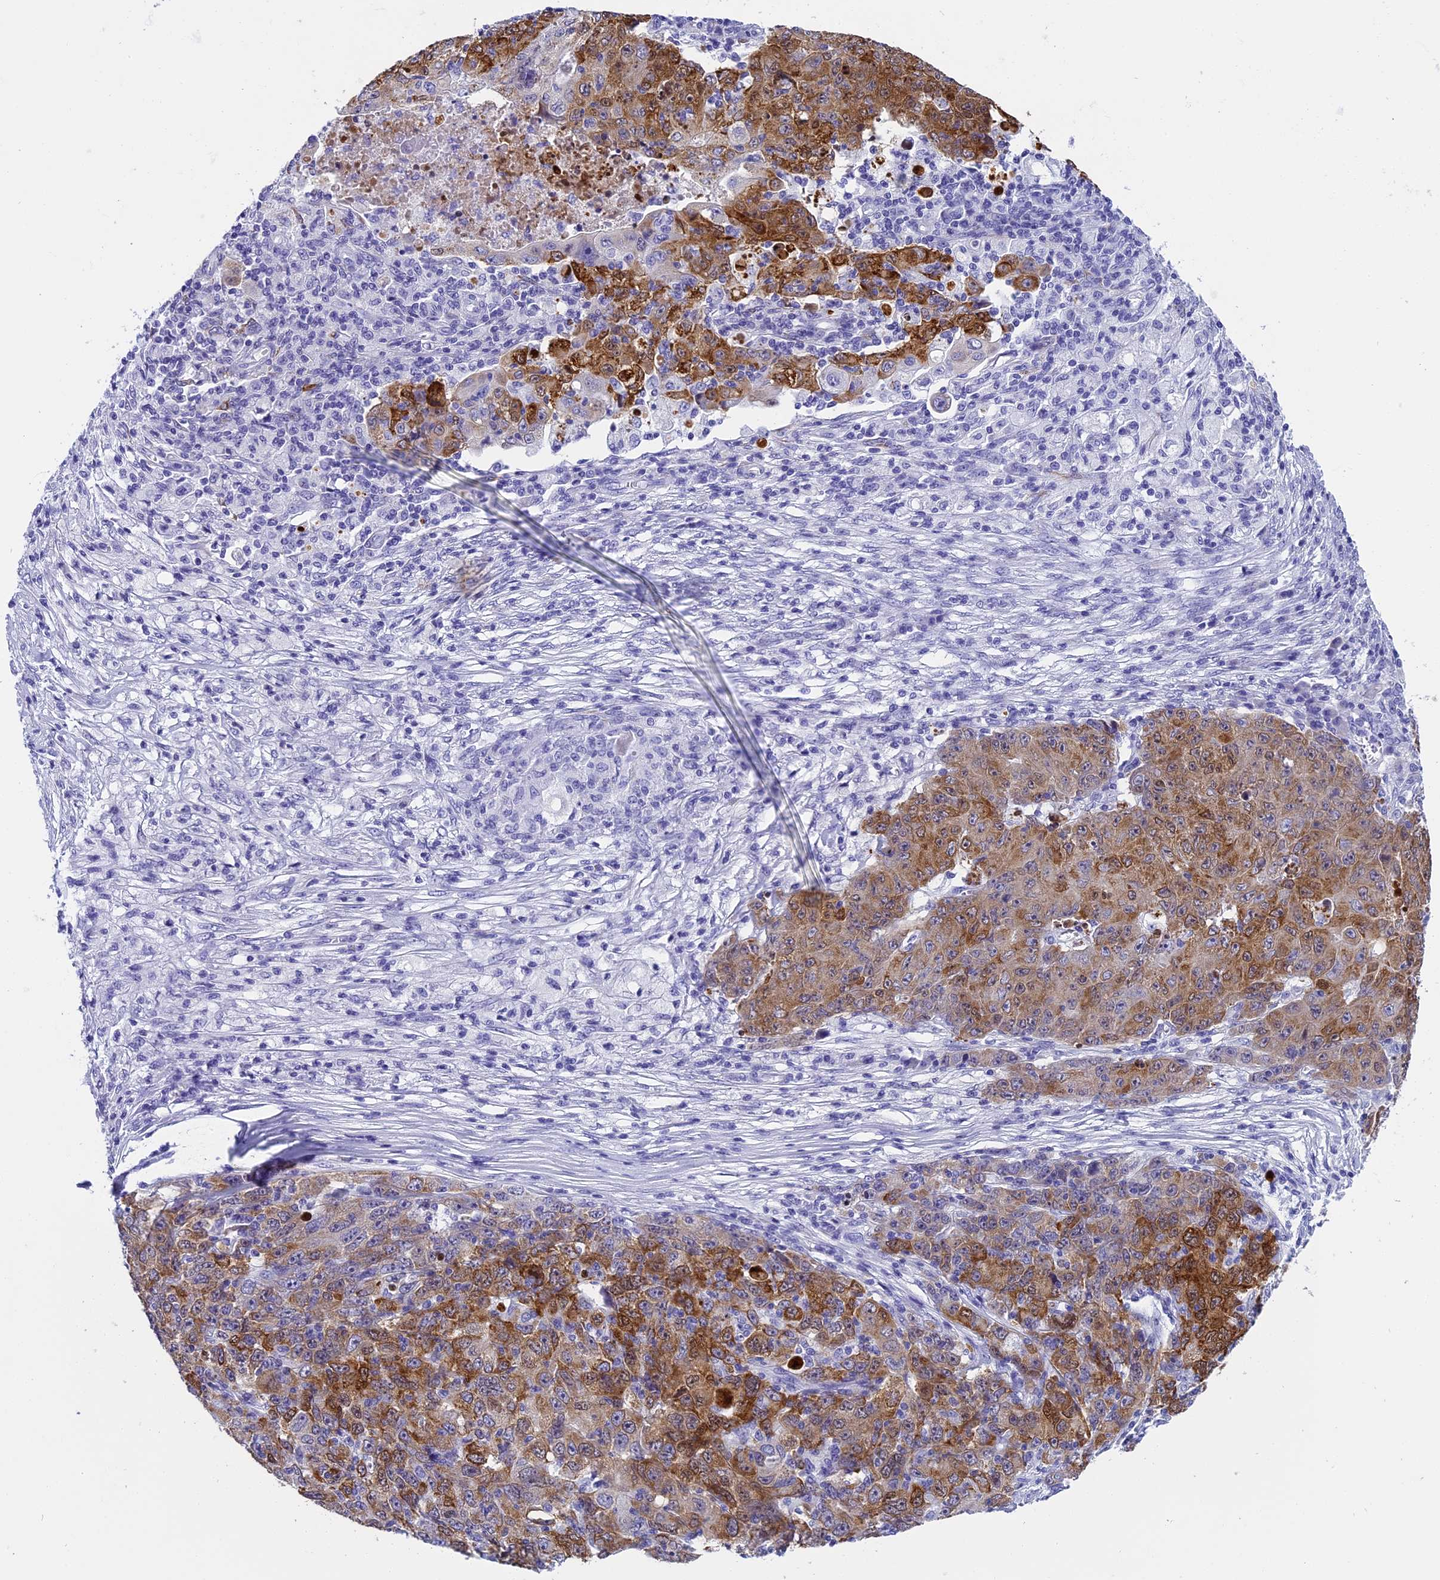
{"staining": {"intensity": "strong", "quantity": ">75%", "location": "cytoplasmic/membranous"}, "tissue": "ovarian cancer", "cell_type": "Tumor cells", "image_type": "cancer", "snomed": [{"axis": "morphology", "description": "Carcinoma, endometroid"}, {"axis": "topography", "description": "Ovary"}], "caption": "DAB immunohistochemical staining of human ovarian endometroid carcinoma displays strong cytoplasmic/membranous protein staining in about >75% of tumor cells.", "gene": "KCTD14", "patient": {"sex": "female", "age": 42}}